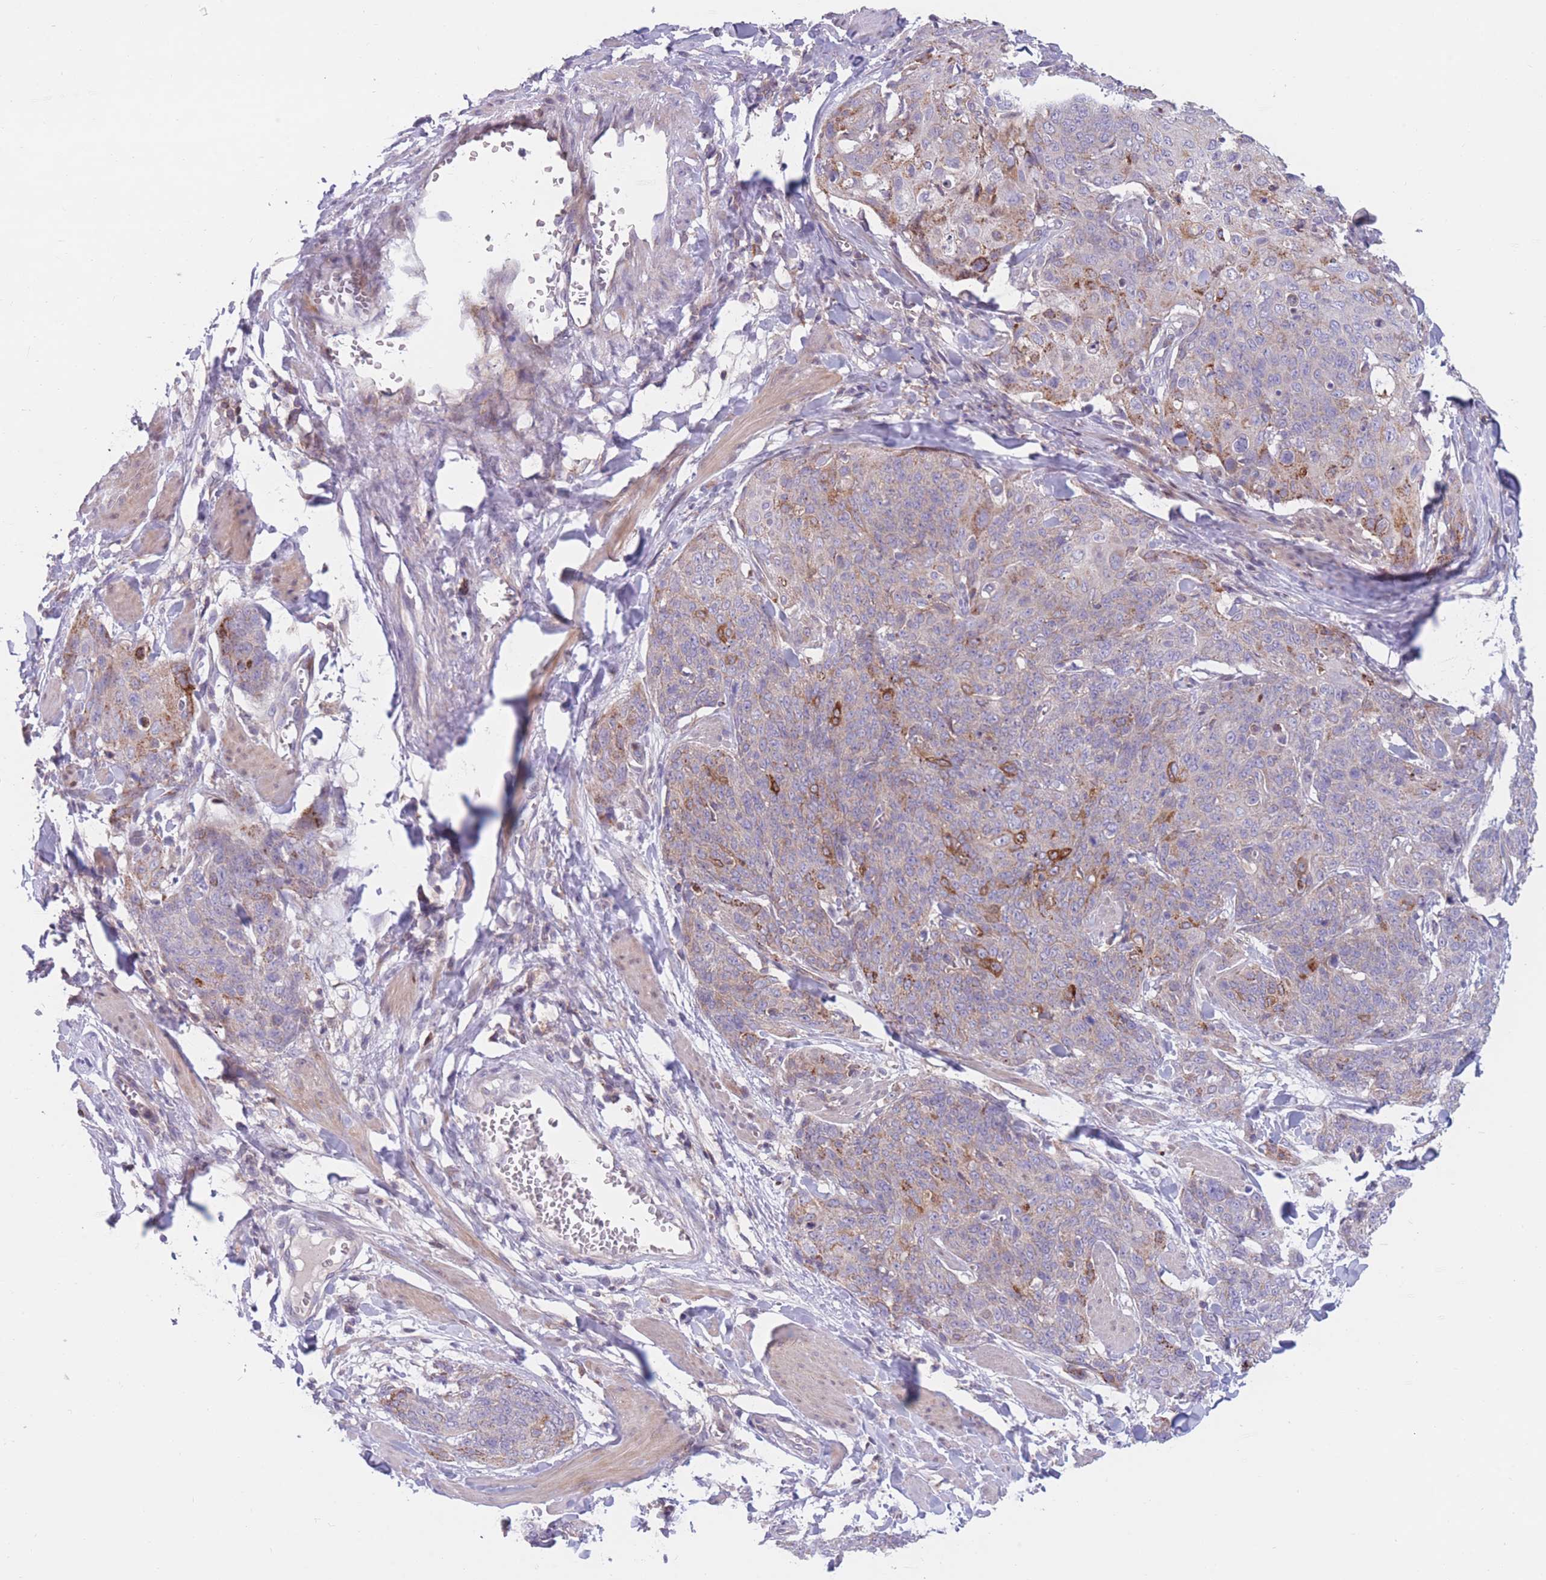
{"staining": {"intensity": "strong", "quantity": "<25%", "location": "cytoplasmic/membranous"}, "tissue": "skin cancer", "cell_type": "Tumor cells", "image_type": "cancer", "snomed": [{"axis": "morphology", "description": "Squamous cell carcinoma, NOS"}, {"axis": "topography", "description": "Skin"}, {"axis": "topography", "description": "Vulva"}], "caption": "Immunohistochemical staining of human squamous cell carcinoma (skin) reveals strong cytoplasmic/membranous protein expression in about <25% of tumor cells. (DAB IHC with brightfield microscopy, high magnification).", "gene": "PDE4A", "patient": {"sex": "female", "age": 85}}